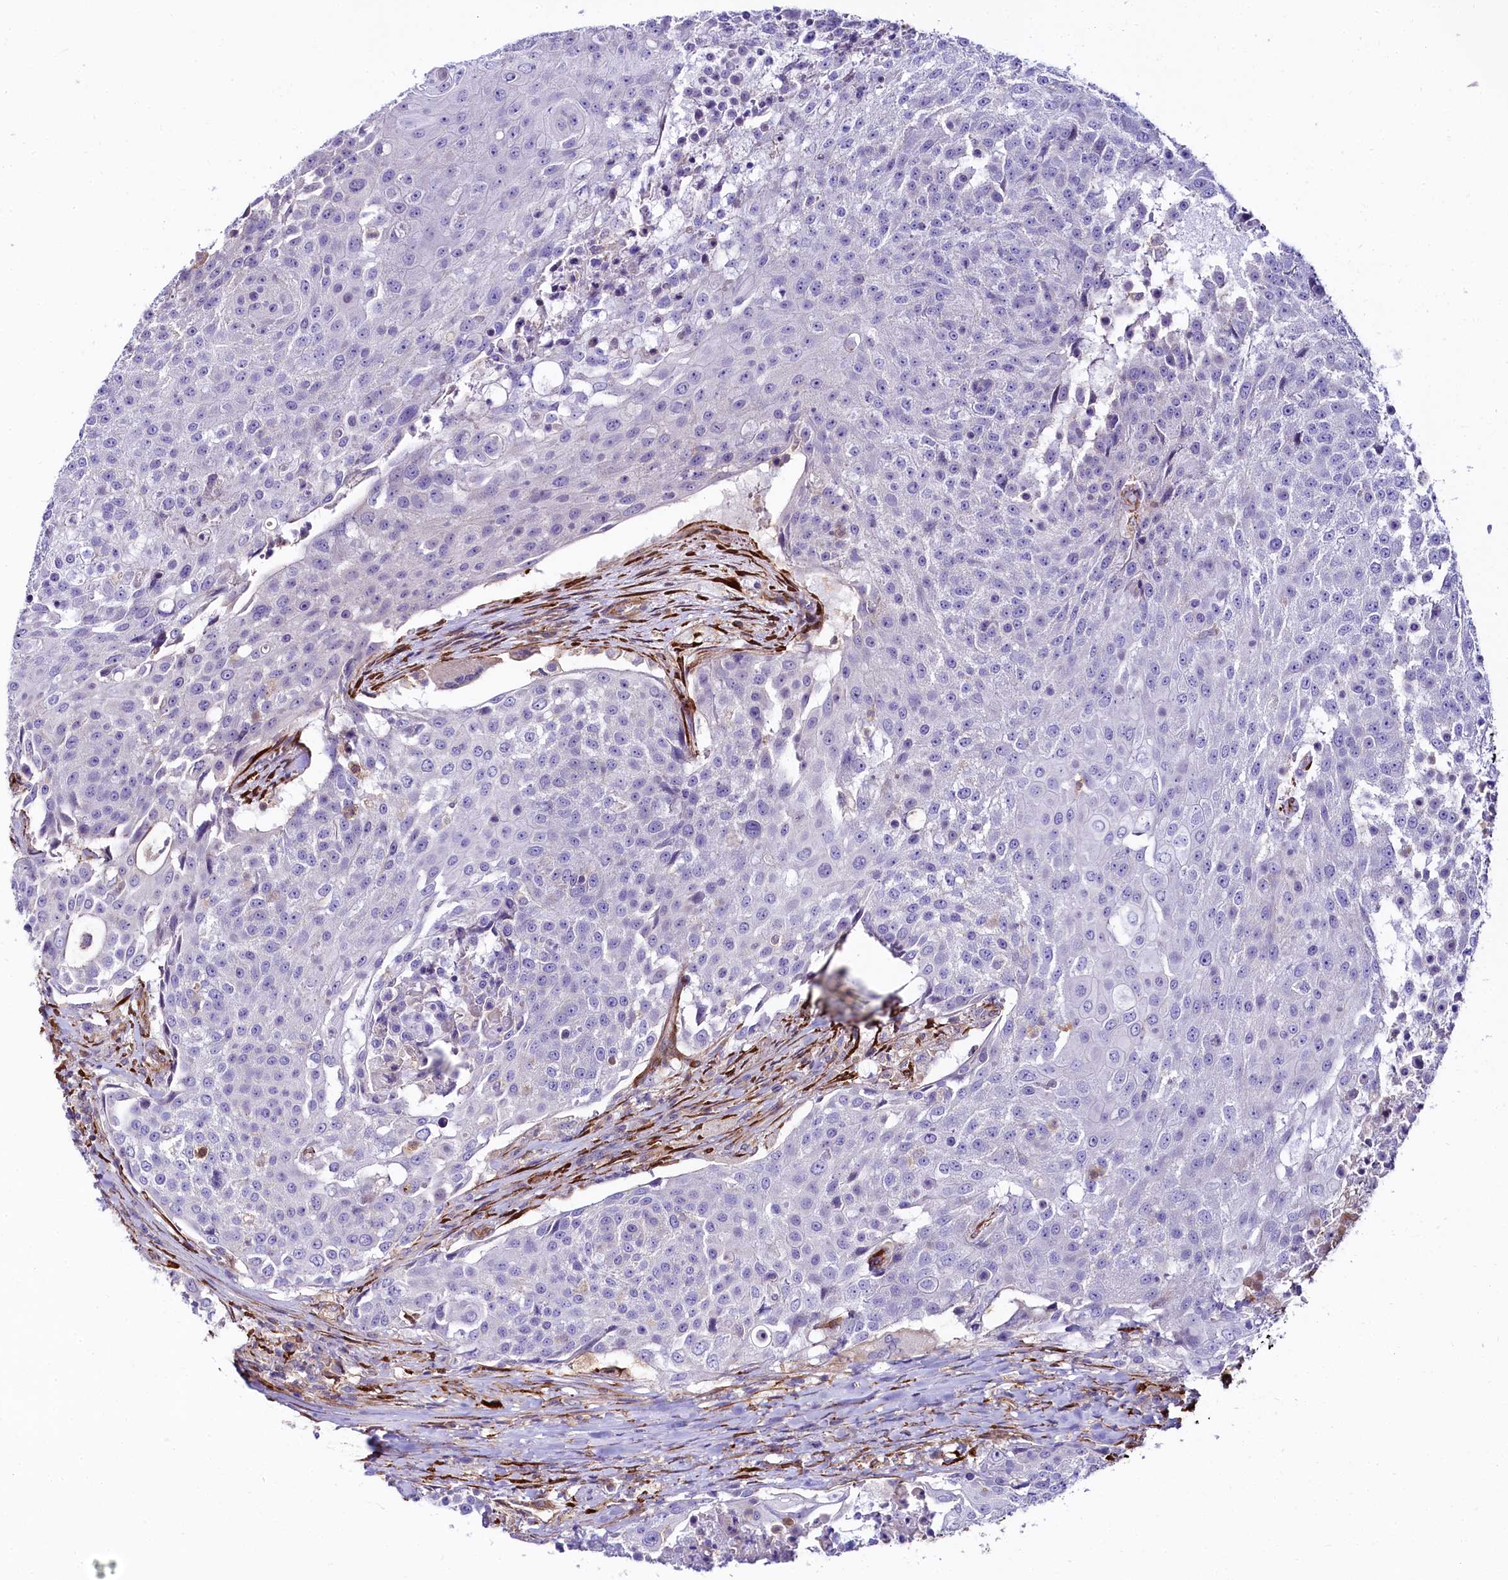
{"staining": {"intensity": "negative", "quantity": "none", "location": "none"}, "tissue": "urothelial cancer", "cell_type": "Tumor cells", "image_type": "cancer", "snomed": [{"axis": "morphology", "description": "Urothelial carcinoma, High grade"}, {"axis": "topography", "description": "Urinary bladder"}], "caption": "The micrograph reveals no significant staining in tumor cells of urothelial cancer.", "gene": "FCHSD2", "patient": {"sex": "female", "age": 63}}